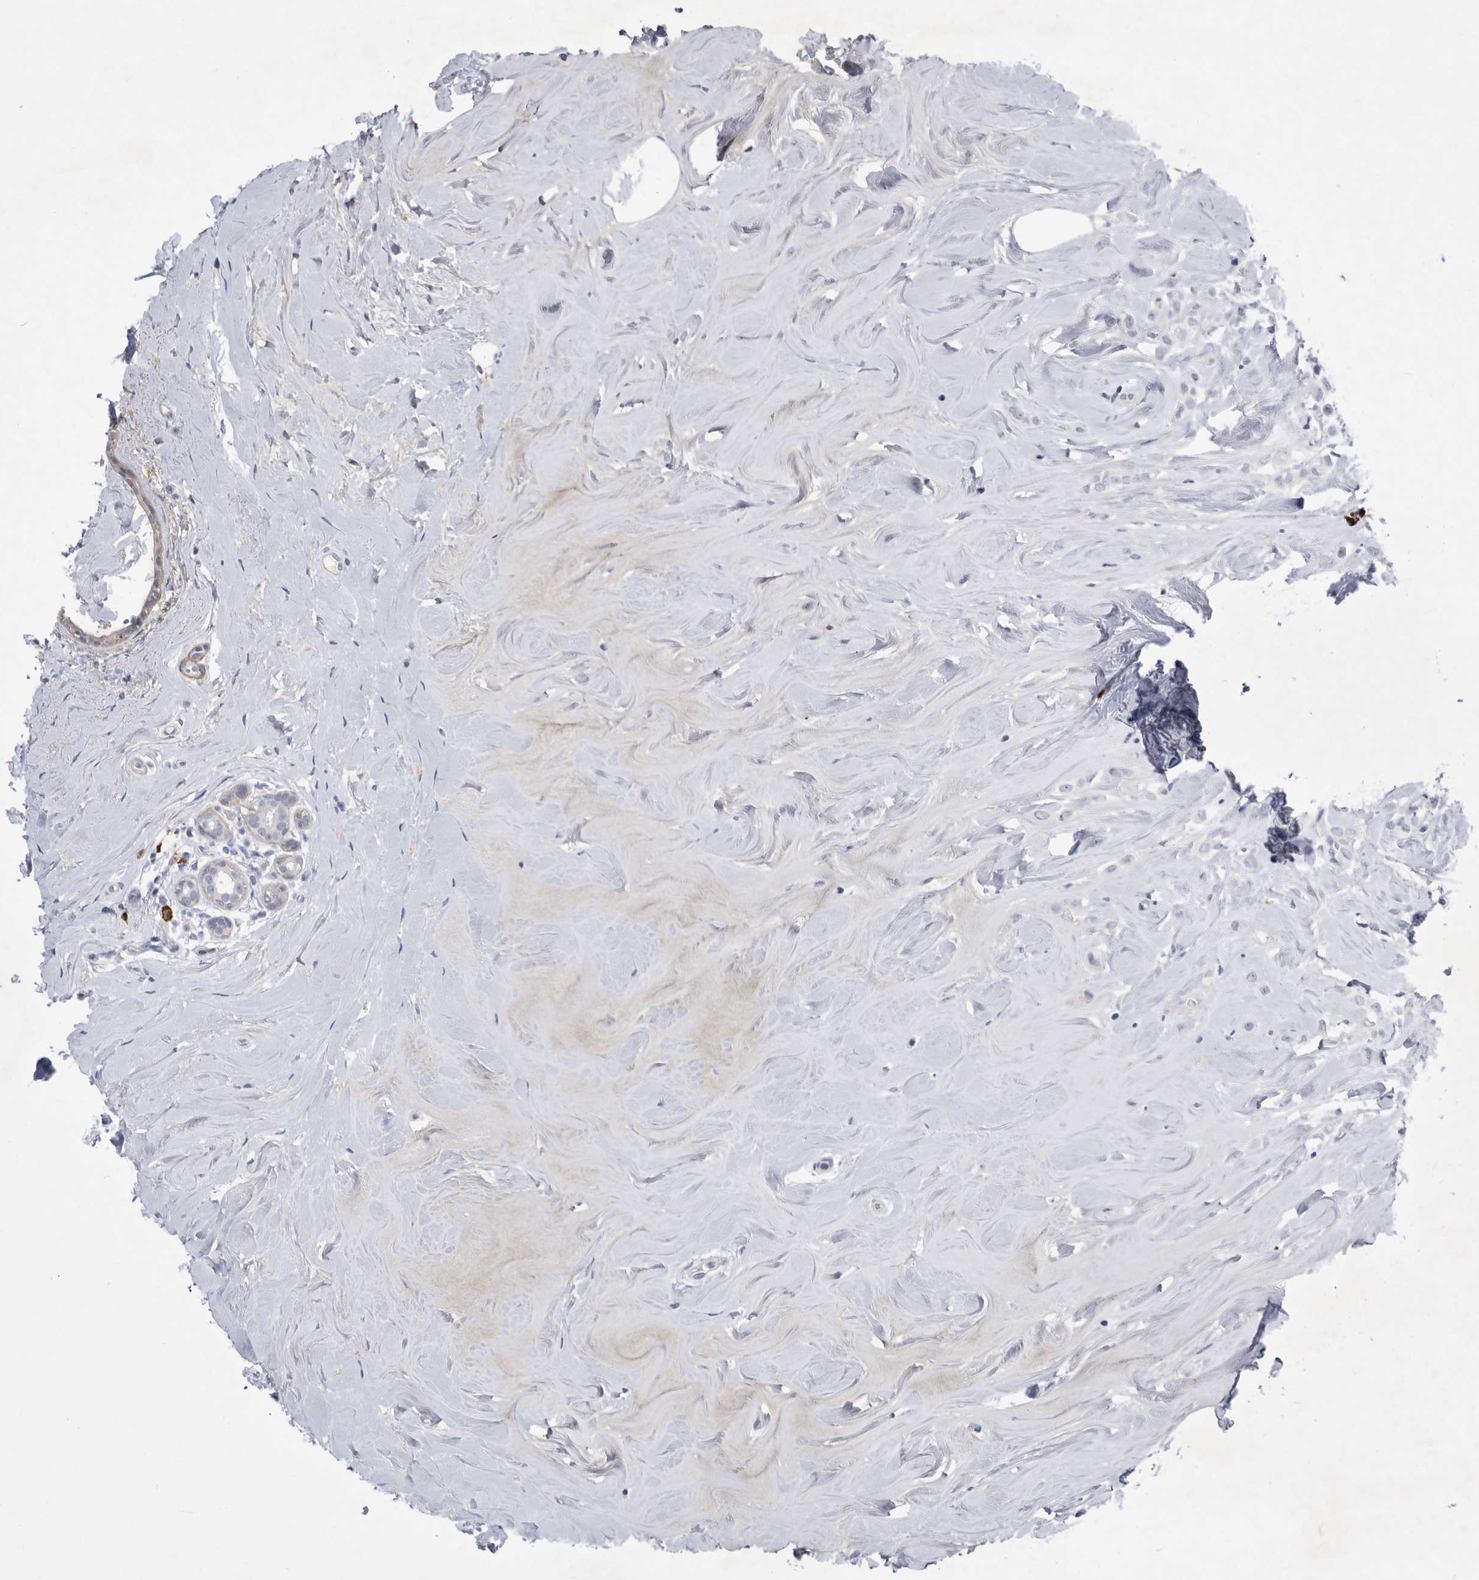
{"staining": {"intensity": "negative", "quantity": "none", "location": "none"}, "tissue": "breast cancer", "cell_type": "Tumor cells", "image_type": "cancer", "snomed": [{"axis": "morphology", "description": "Lobular carcinoma"}, {"axis": "topography", "description": "Breast"}], "caption": "IHC of human breast cancer (lobular carcinoma) shows no positivity in tumor cells.", "gene": "BTBD6", "patient": {"sex": "female", "age": 47}}